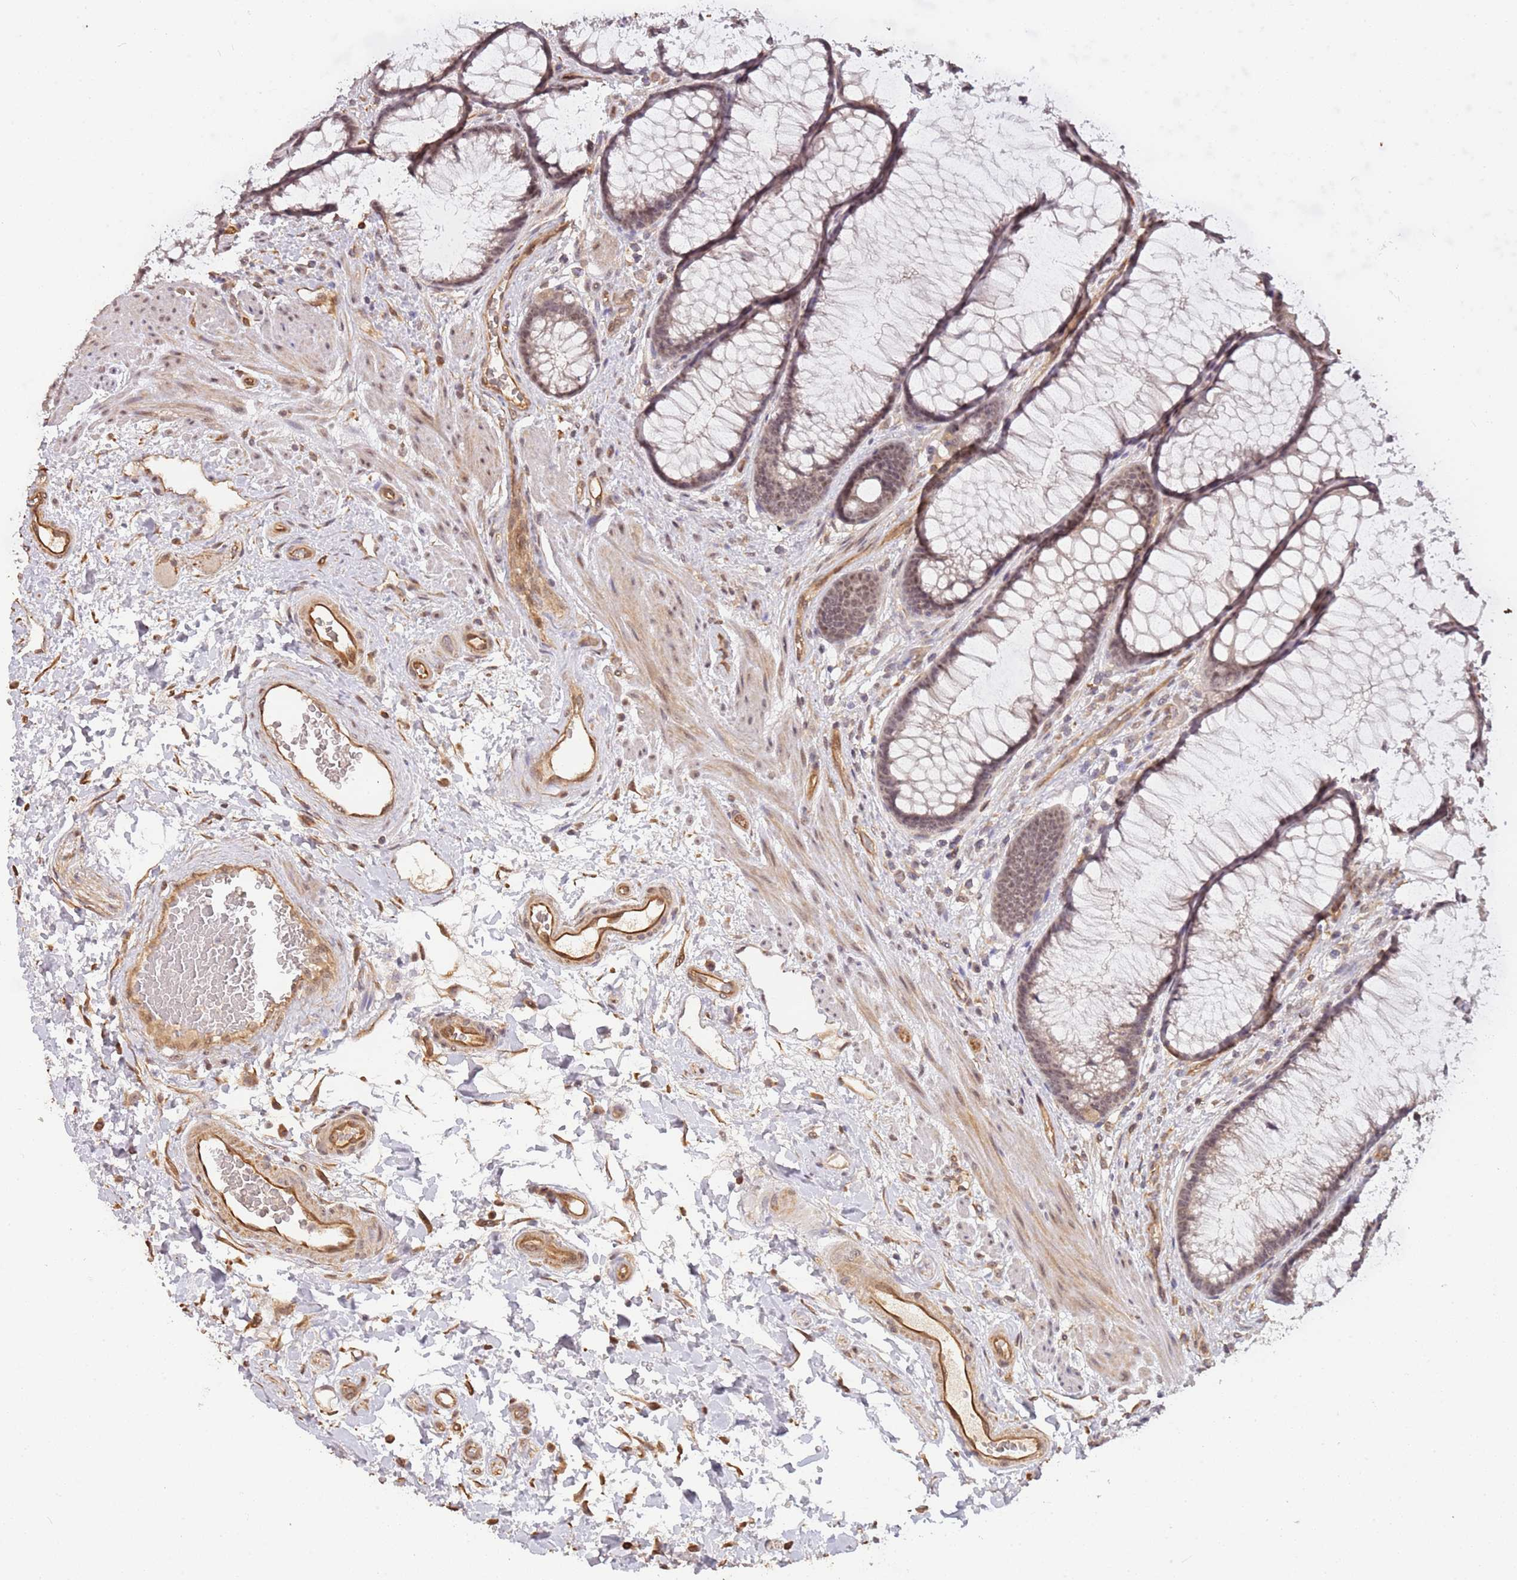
{"staining": {"intensity": "strong", "quantity": ">75%", "location": "cytoplasmic/membranous,nuclear"}, "tissue": "colon", "cell_type": "Endothelial cells", "image_type": "normal", "snomed": [{"axis": "morphology", "description": "Normal tissue, NOS"}, {"axis": "topography", "description": "Colon"}], "caption": "Protein expression by immunohistochemistry displays strong cytoplasmic/membranous,nuclear expression in approximately >75% of endothelial cells in unremarkable colon.", "gene": "SURF2", "patient": {"sex": "female", "age": 82}}